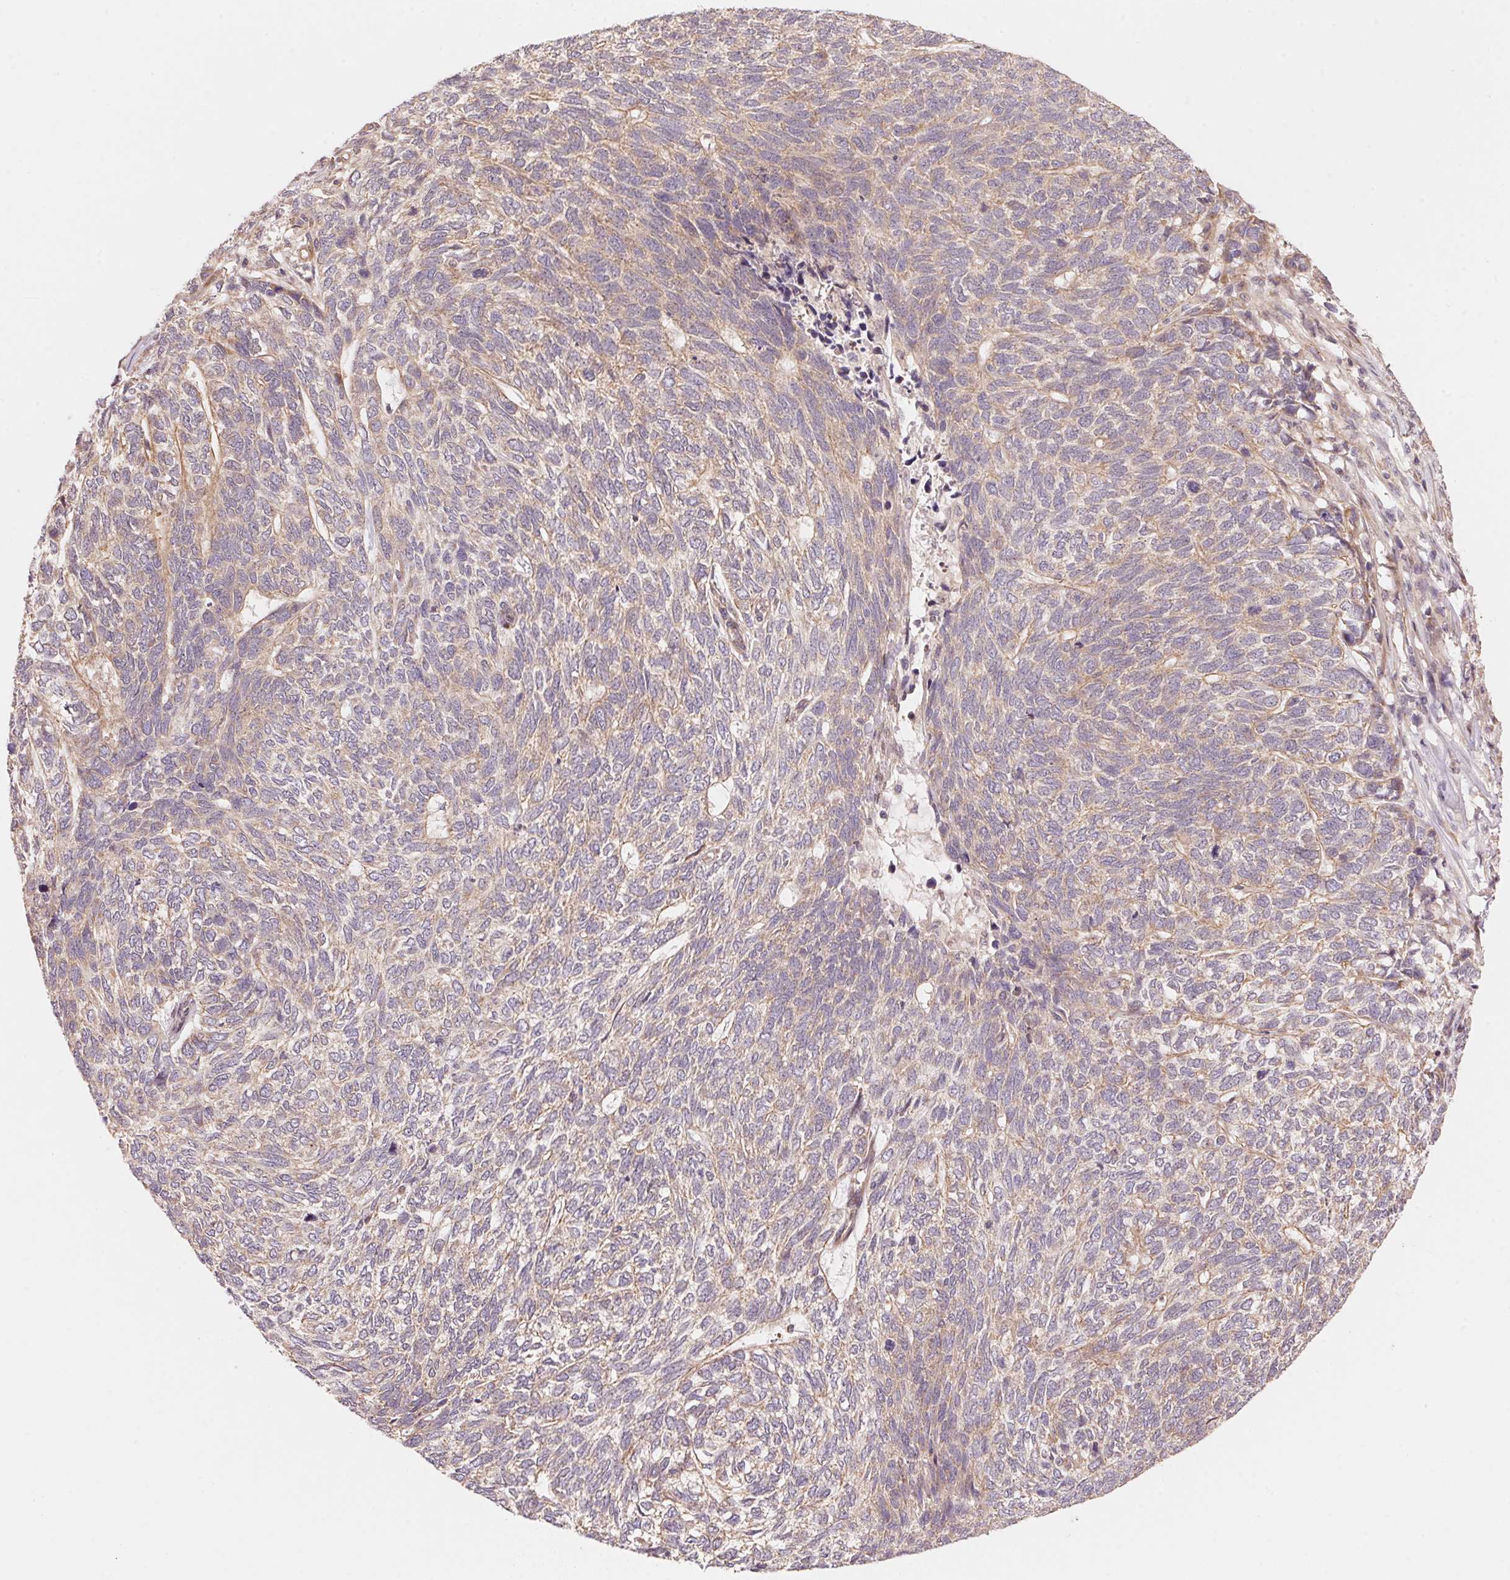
{"staining": {"intensity": "weak", "quantity": "<25%", "location": "cytoplasmic/membranous"}, "tissue": "skin cancer", "cell_type": "Tumor cells", "image_type": "cancer", "snomed": [{"axis": "morphology", "description": "Basal cell carcinoma"}, {"axis": "topography", "description": "Skin"}], "caption": "Immunohistochemistry (IHC) photomicrograph of neoplastic tissue: human skin basal cell carcinoma stained with DAB exhibits no significant protein staining in tumor cells.", "gene": "TNIP2", "patient": {"sex": "female", "age": 65}}